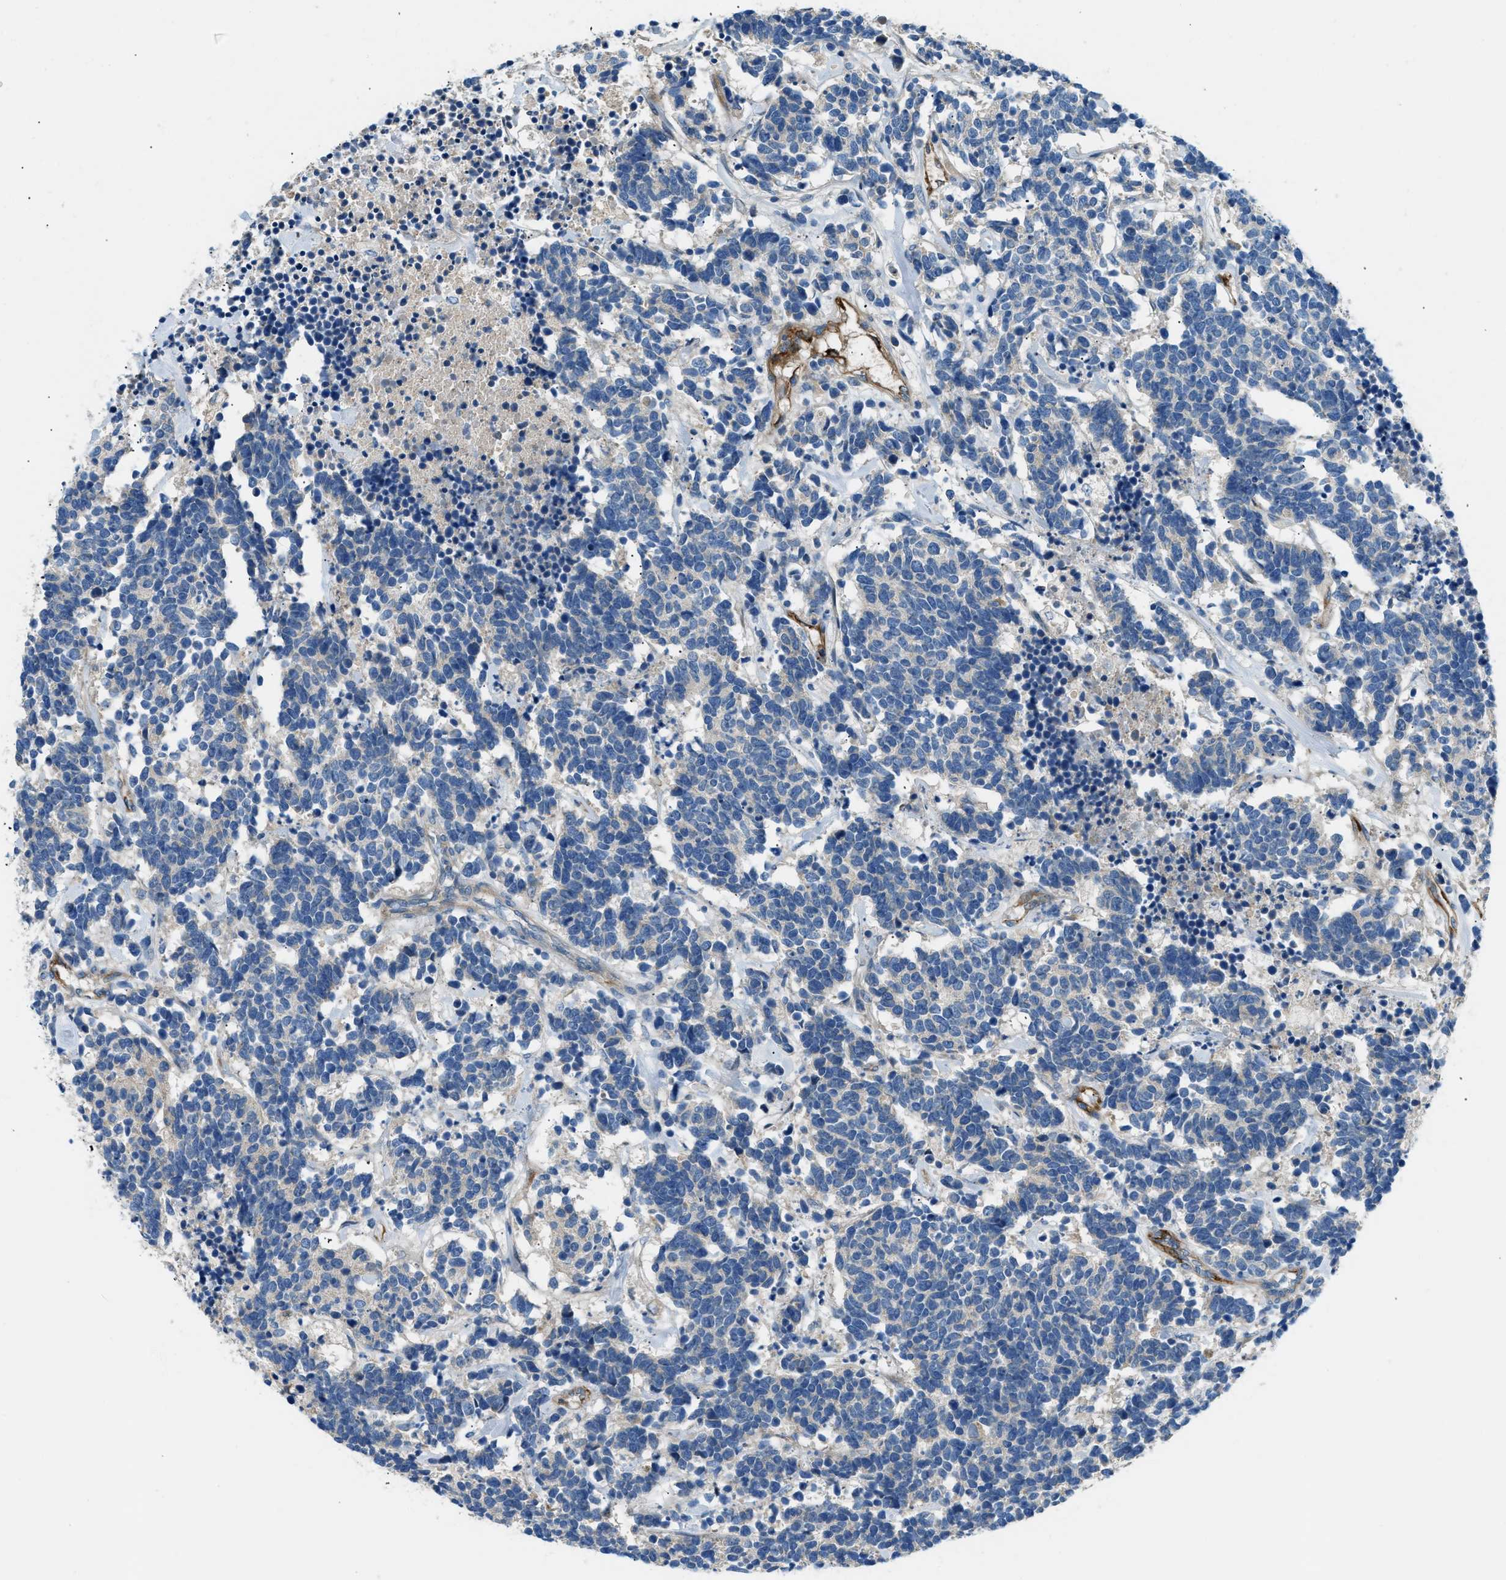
{"staining": {"intensity": "negative", "quantity": "none", "location": "none"}, "tissue": "carcinoid", "cell_type": "Tumor cells", "image_type": "cancer", "snomed": [{"axis": "morphology", "description": "Carcinoma, NOS"}, {"axis": "morphology", "description": "Carcinoid, malignant, NOS"}, {"axis": "topography", "description": "Urinary bladder"}], "caption": "The micrograph demonstrates no significant positivity in tumor cells of carcinoid (malignant).", "gene": "COL15A1", "patient": {"sex": "male", "age": 57}}